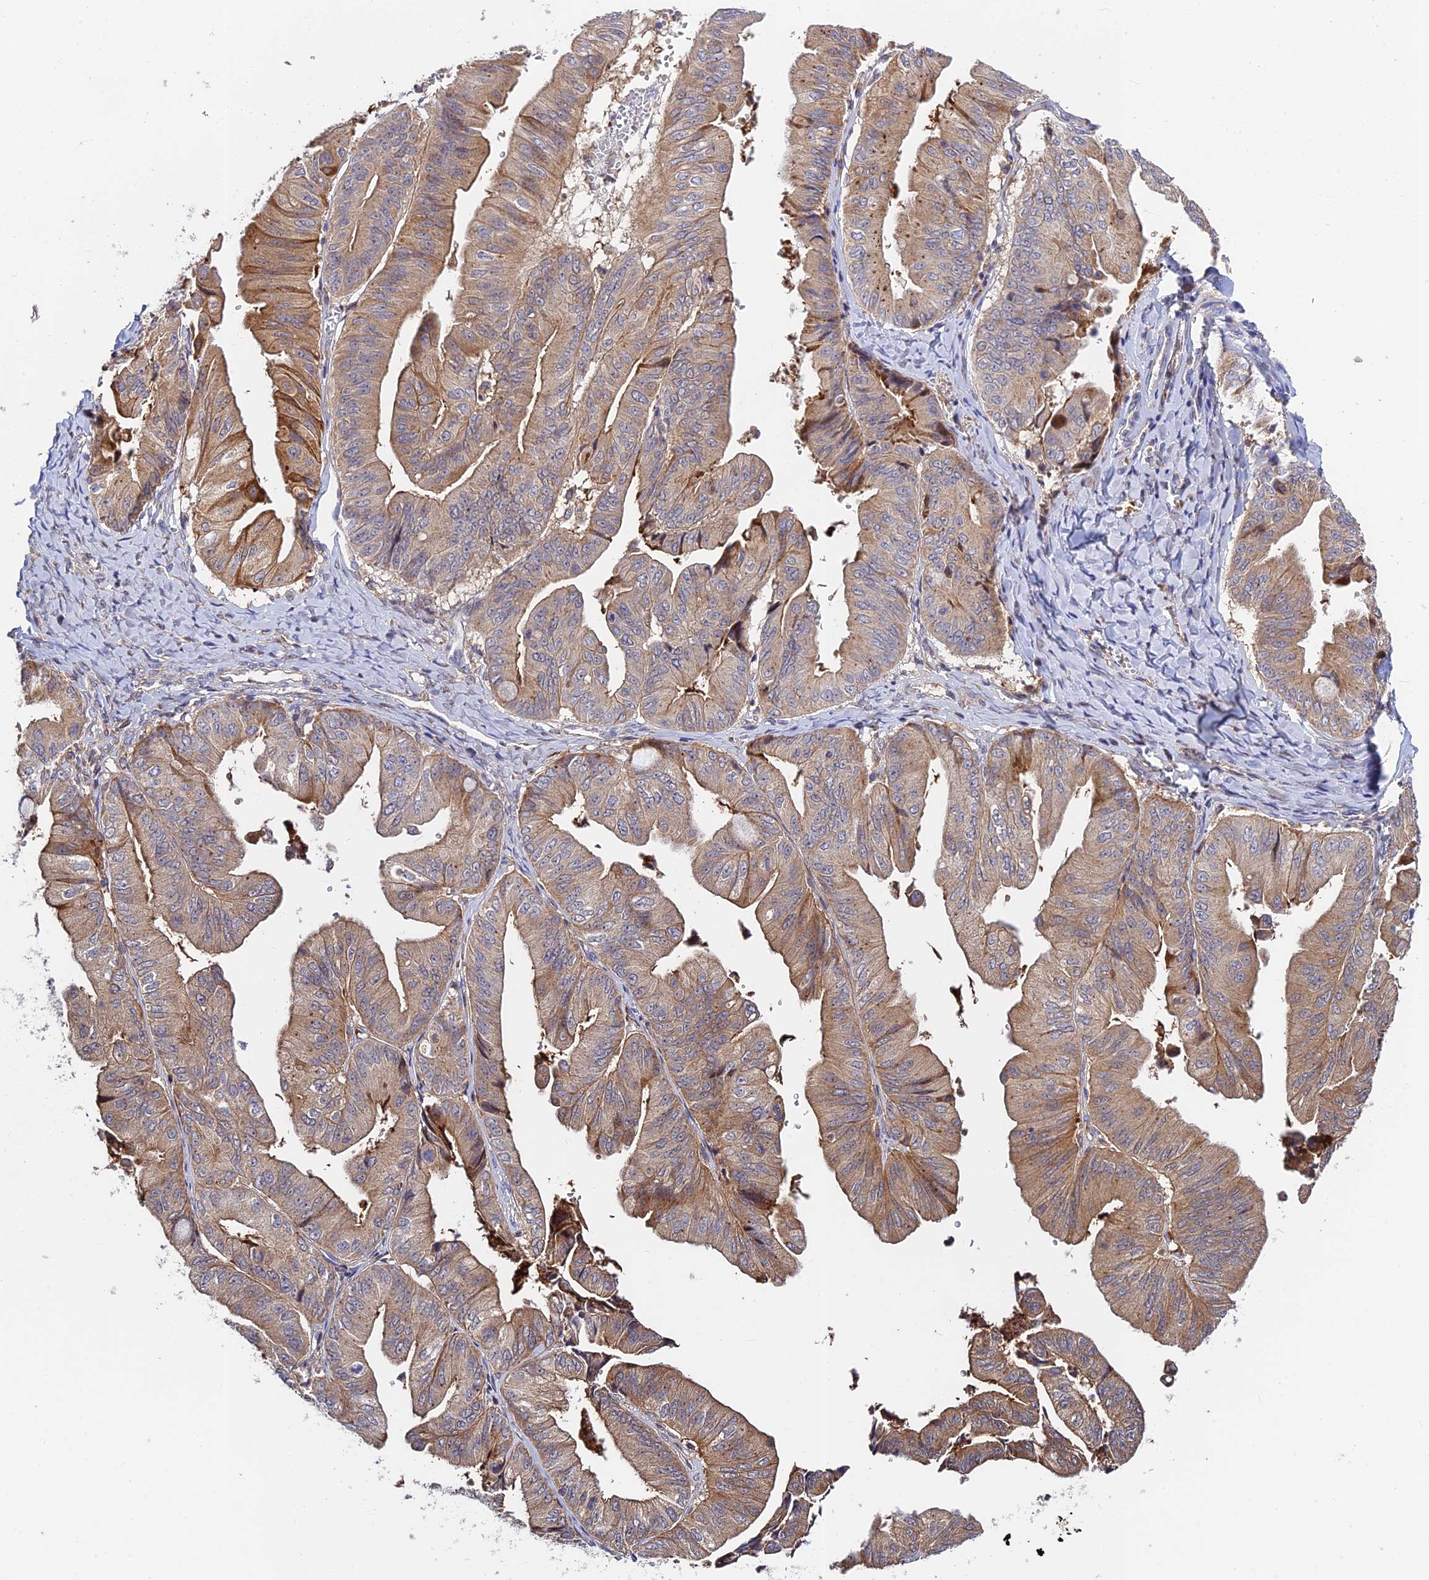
{"staining": {"intensity": "moderate", "quantity": "25%-75%", "location": "cytoplasmic/membranous"}, "tissue": "ovarian cancer", "cell_type": "Tumor cells", "image_type": "cancer", "snomed": [{"axis": "morphology", "description": "Cystadenocarcinoma, mucinous, NOS"}, {"axis": "topography", "description": "Ovary"}], "caption": "IHC histopathology image of ovarian cancer (mucinous cystadenocarcinoma) stained for a protein (brown), which shows medium levels of moderate cytoplasmic/membranous expression in about 25%-75% of tumor cells.", "gene": "FUOM", "patient": {"sex": "female", "age": 61}}